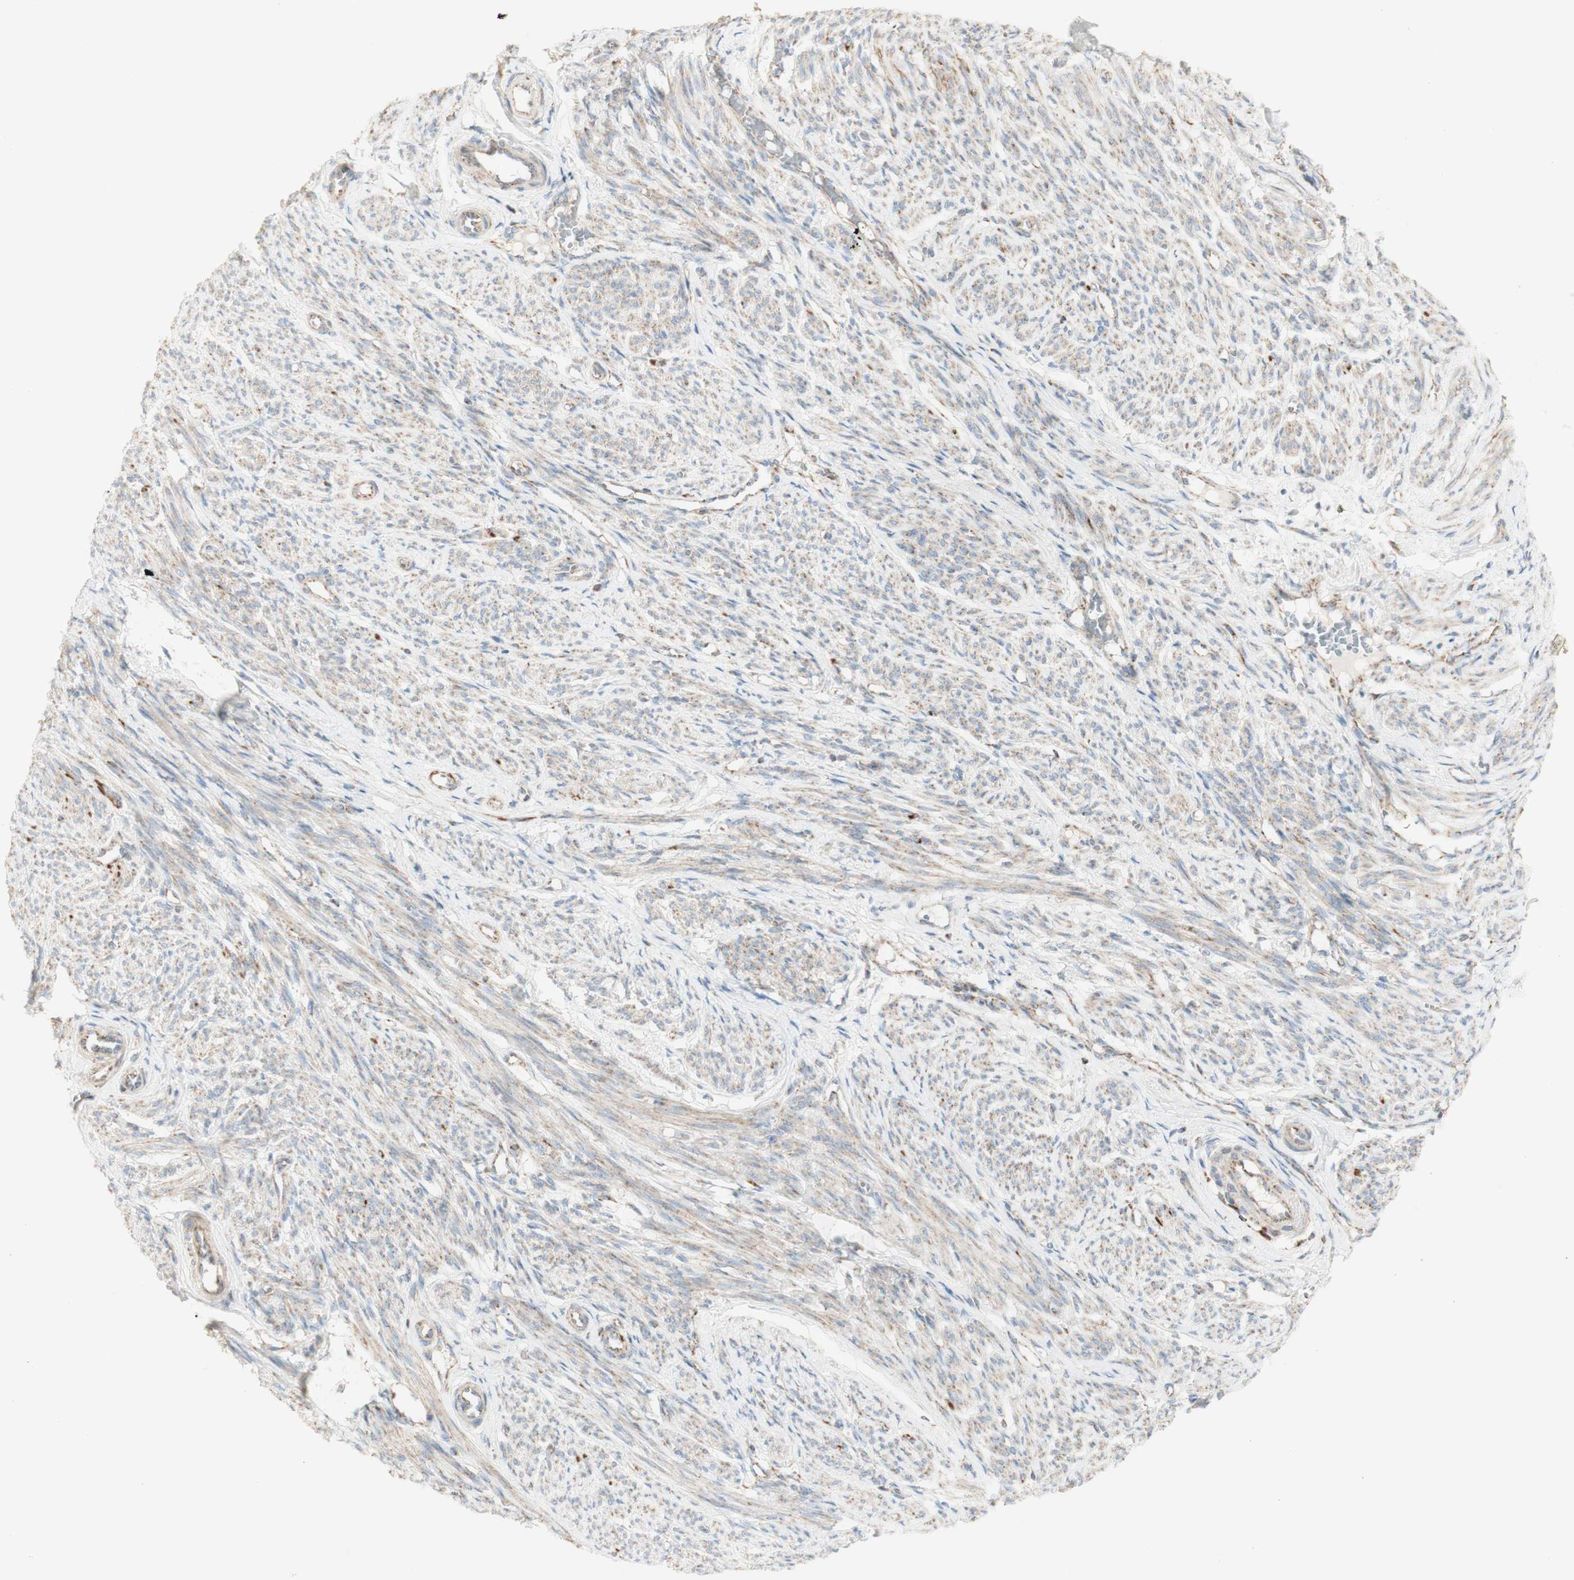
{"staining": {"intensity": "weak", "quantity": ">75%", "location": "cytoplasmic/membranous"}, "tissue": "smooth muscle", "cell_type": "Smooth muscle cells", "image_type": "normal", "snomed": [{"axis": "morphology", "description": "Normal tissue, NOS"}, {"axis": "topography", "description": "Smooth muscle"}], "caption": "Immunohistochemical staining of unremarkable human smooth muscle reveals low levels of weak cytoplasmic/membranous staining in about >75% of smooth muscle cells. (DAB (3,3'-diaminobenzidine) IHC, brown staining for protein, blue staining for nuclei).", "gene": "LETM1", "patient": {"sex": "female", "age": 65}}